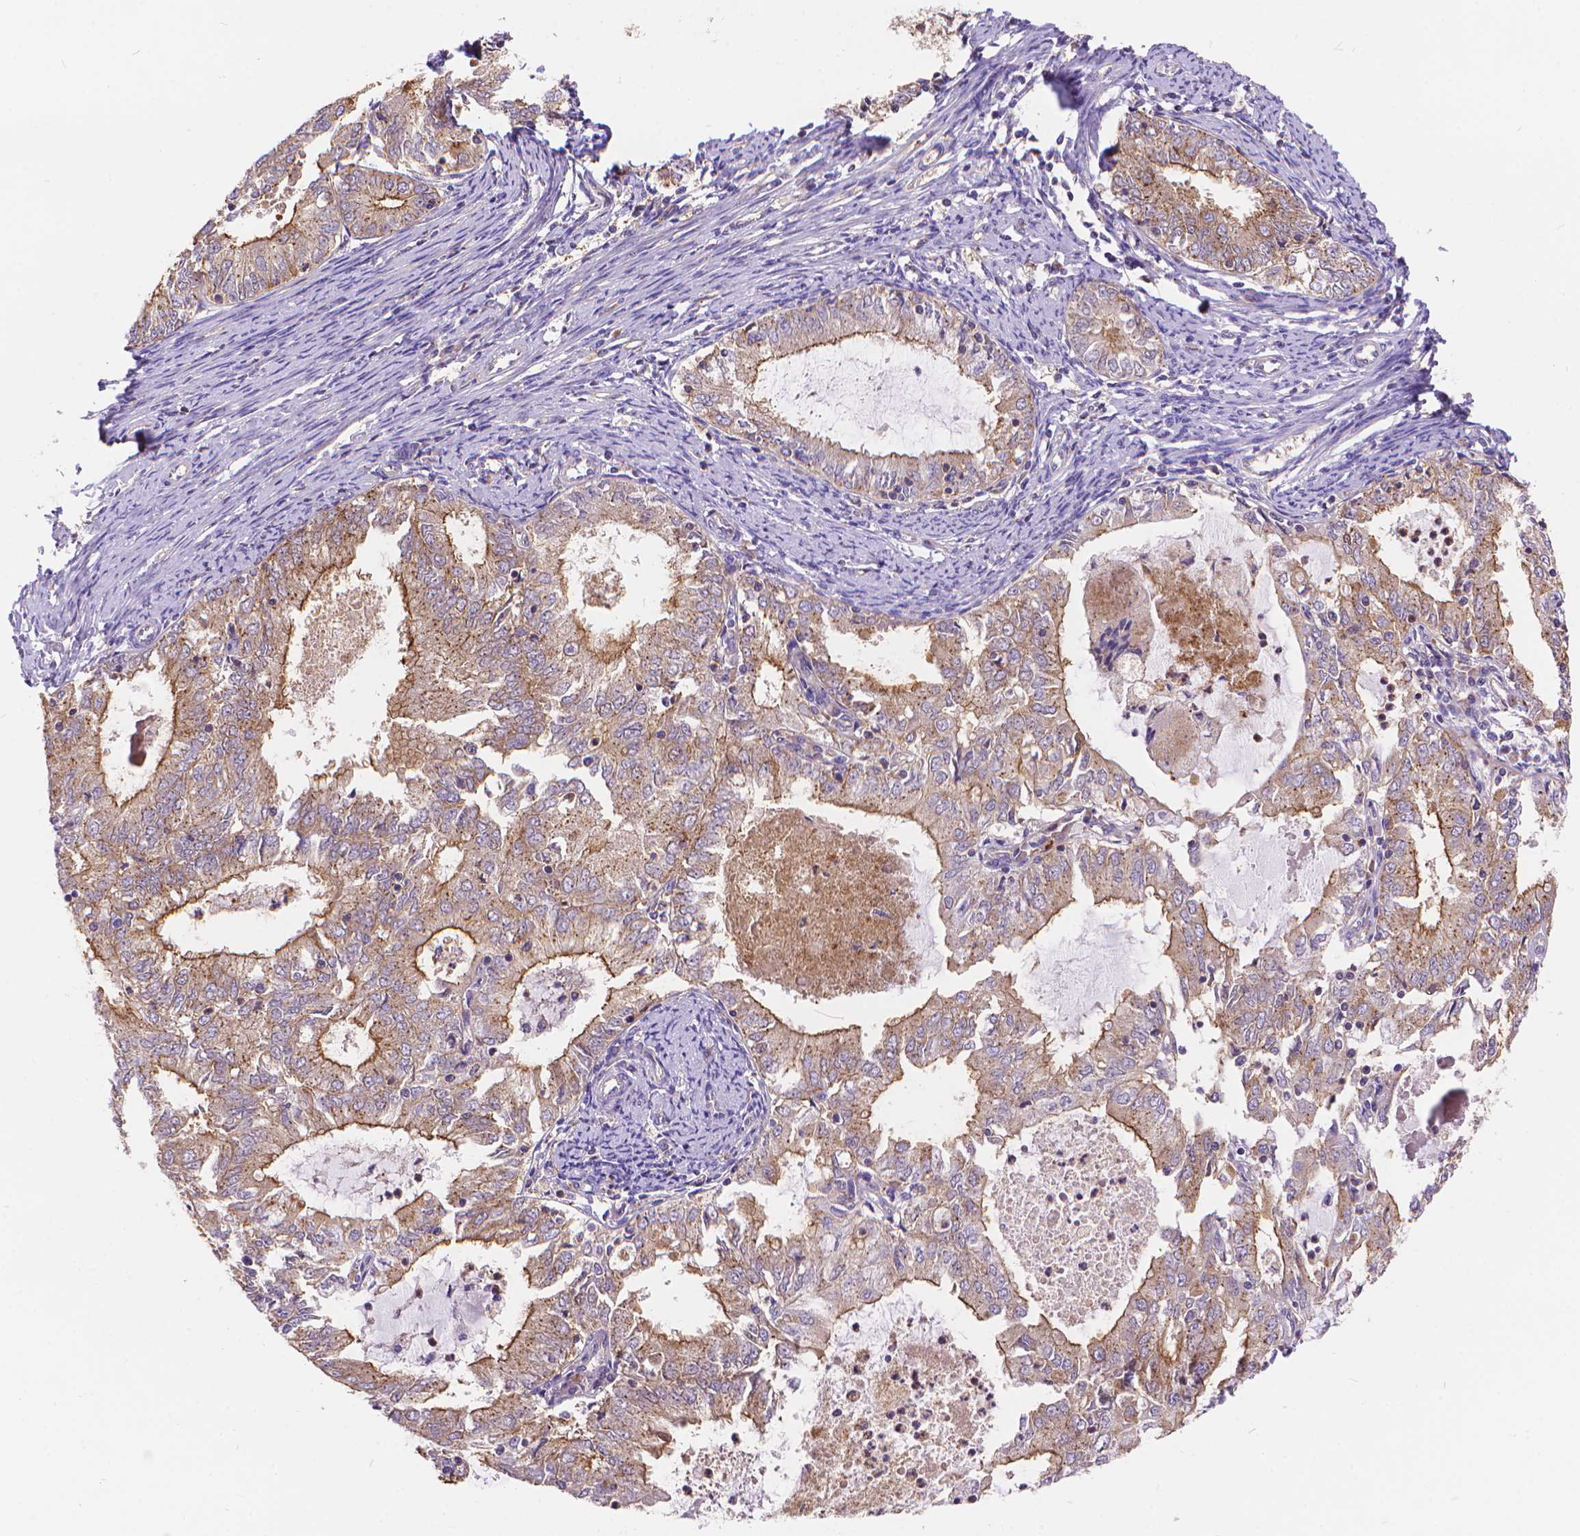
{"staining": {"intensity": "moderate", "quantity": "<25%", "location": "cytoplasmic/membranous"}, "tissue": "endometrial cancer", "cell_type": "Tumor cells", "image_type": "cancer", "snomed": [{"axis": "morphology", "description": "Adenocarcinoma, NOS"}, {"axis": "topography", "description": "Endometrium"}], "caption": "Immunohistochemical staining of endometrial cancer (adenocarcinoma) displays moderate cytoplasmic/membranous protein positivity in approximately <25% of tumor cells. The staining was performed using DAB (3,3'-diaminobenzidine), with brown indicating positive protein expression. Nuclei are stained blue with hematoxylin.", "gene": "ARAP1", "patient": {"sex": "female", "age": 57}}